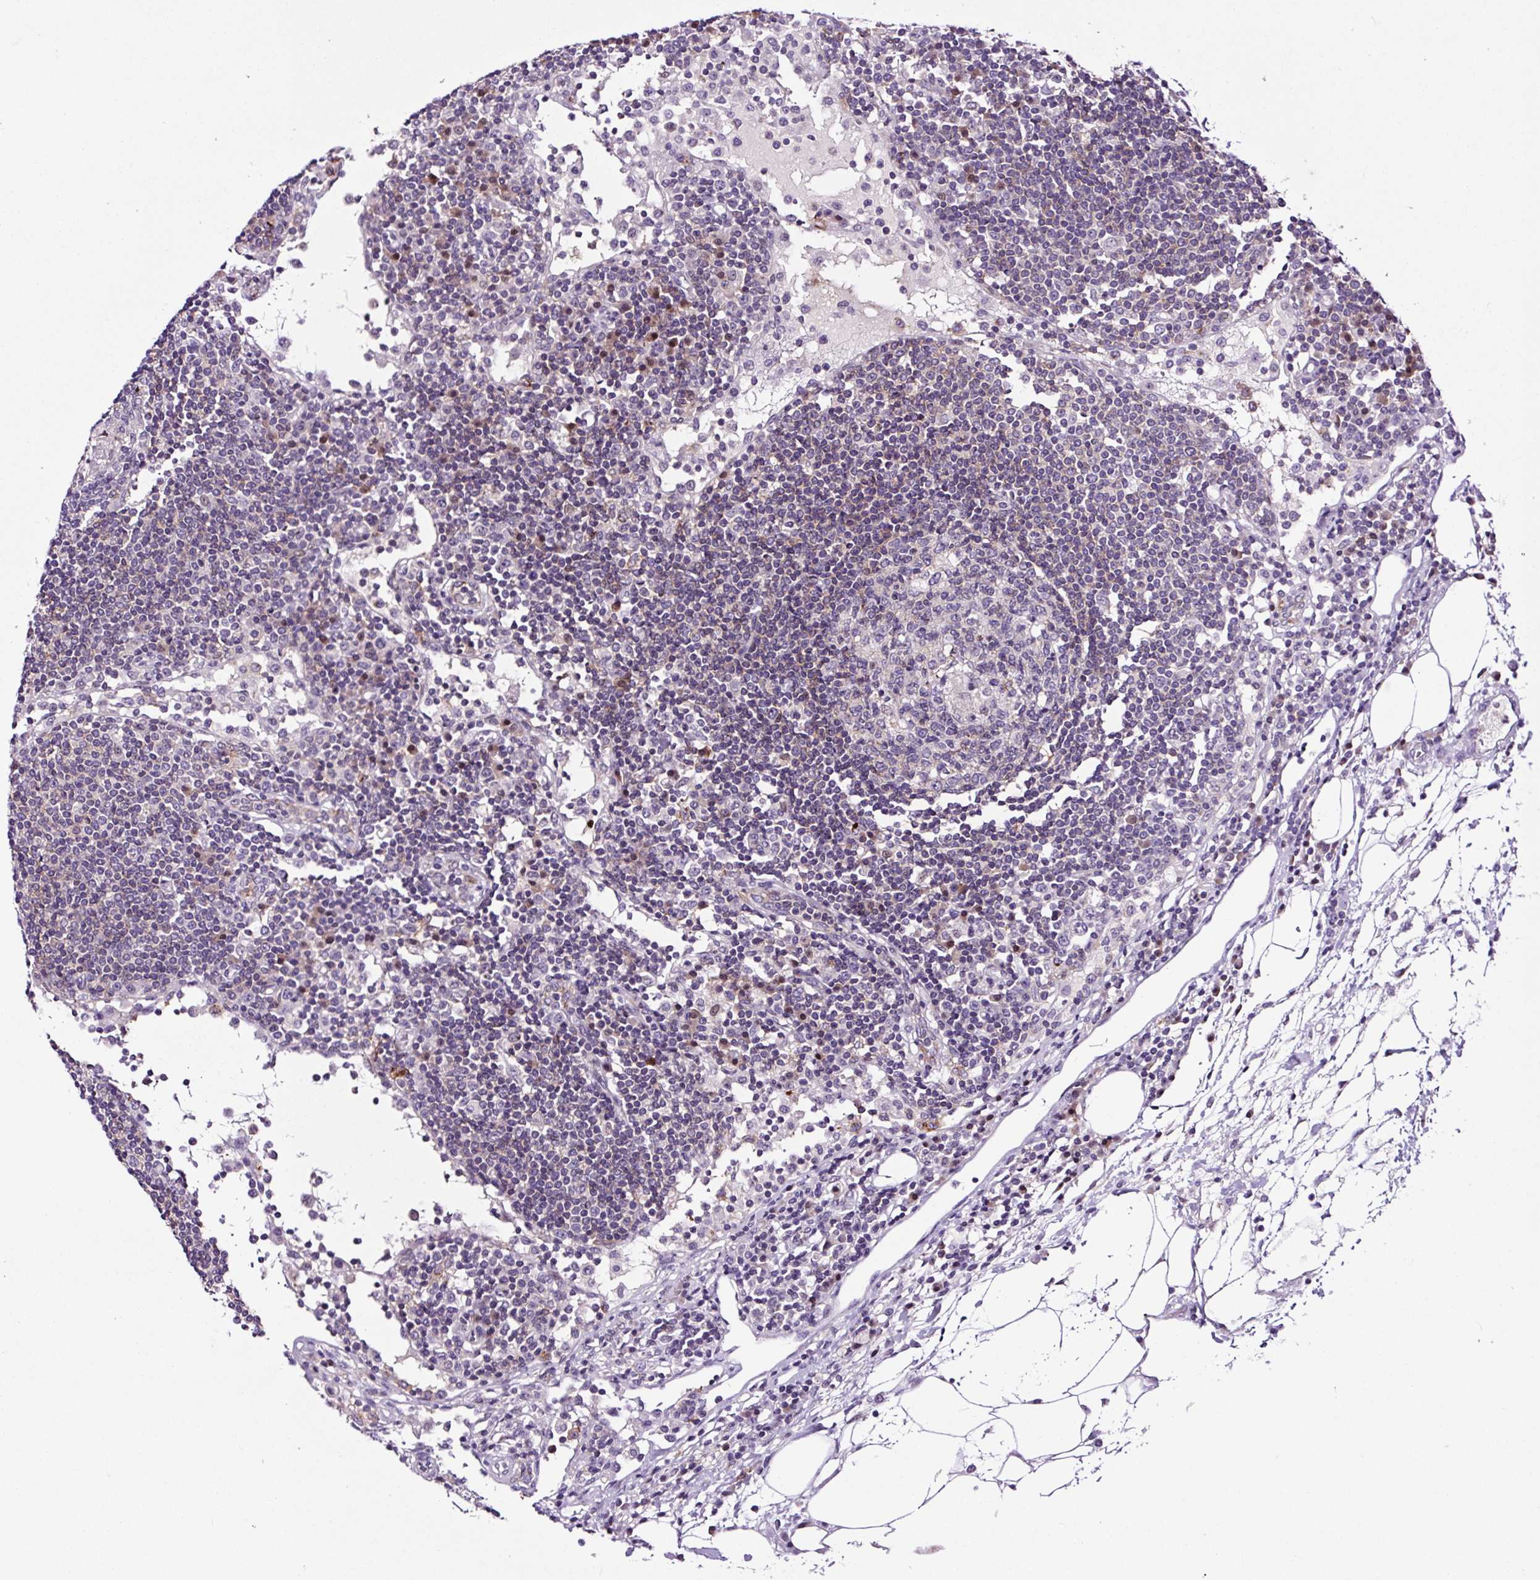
{"staining": {"intensity": "negative", "quantity": "none", "location": "none"}, "tissue": "lymph node", "cell_type": "Germinal center cells", "image_type": "normal", "snomed": [{"axis": "morphology", "description": "Normal tissue, NOS"}, {"axis": "topography", "description": "Lymph node"}], "caption": "Lymph node stained for a protein using IHC shows no staining germinal center cells.", "gene": "TAFA3", "patient": {"sex": "female", "age": 53}}